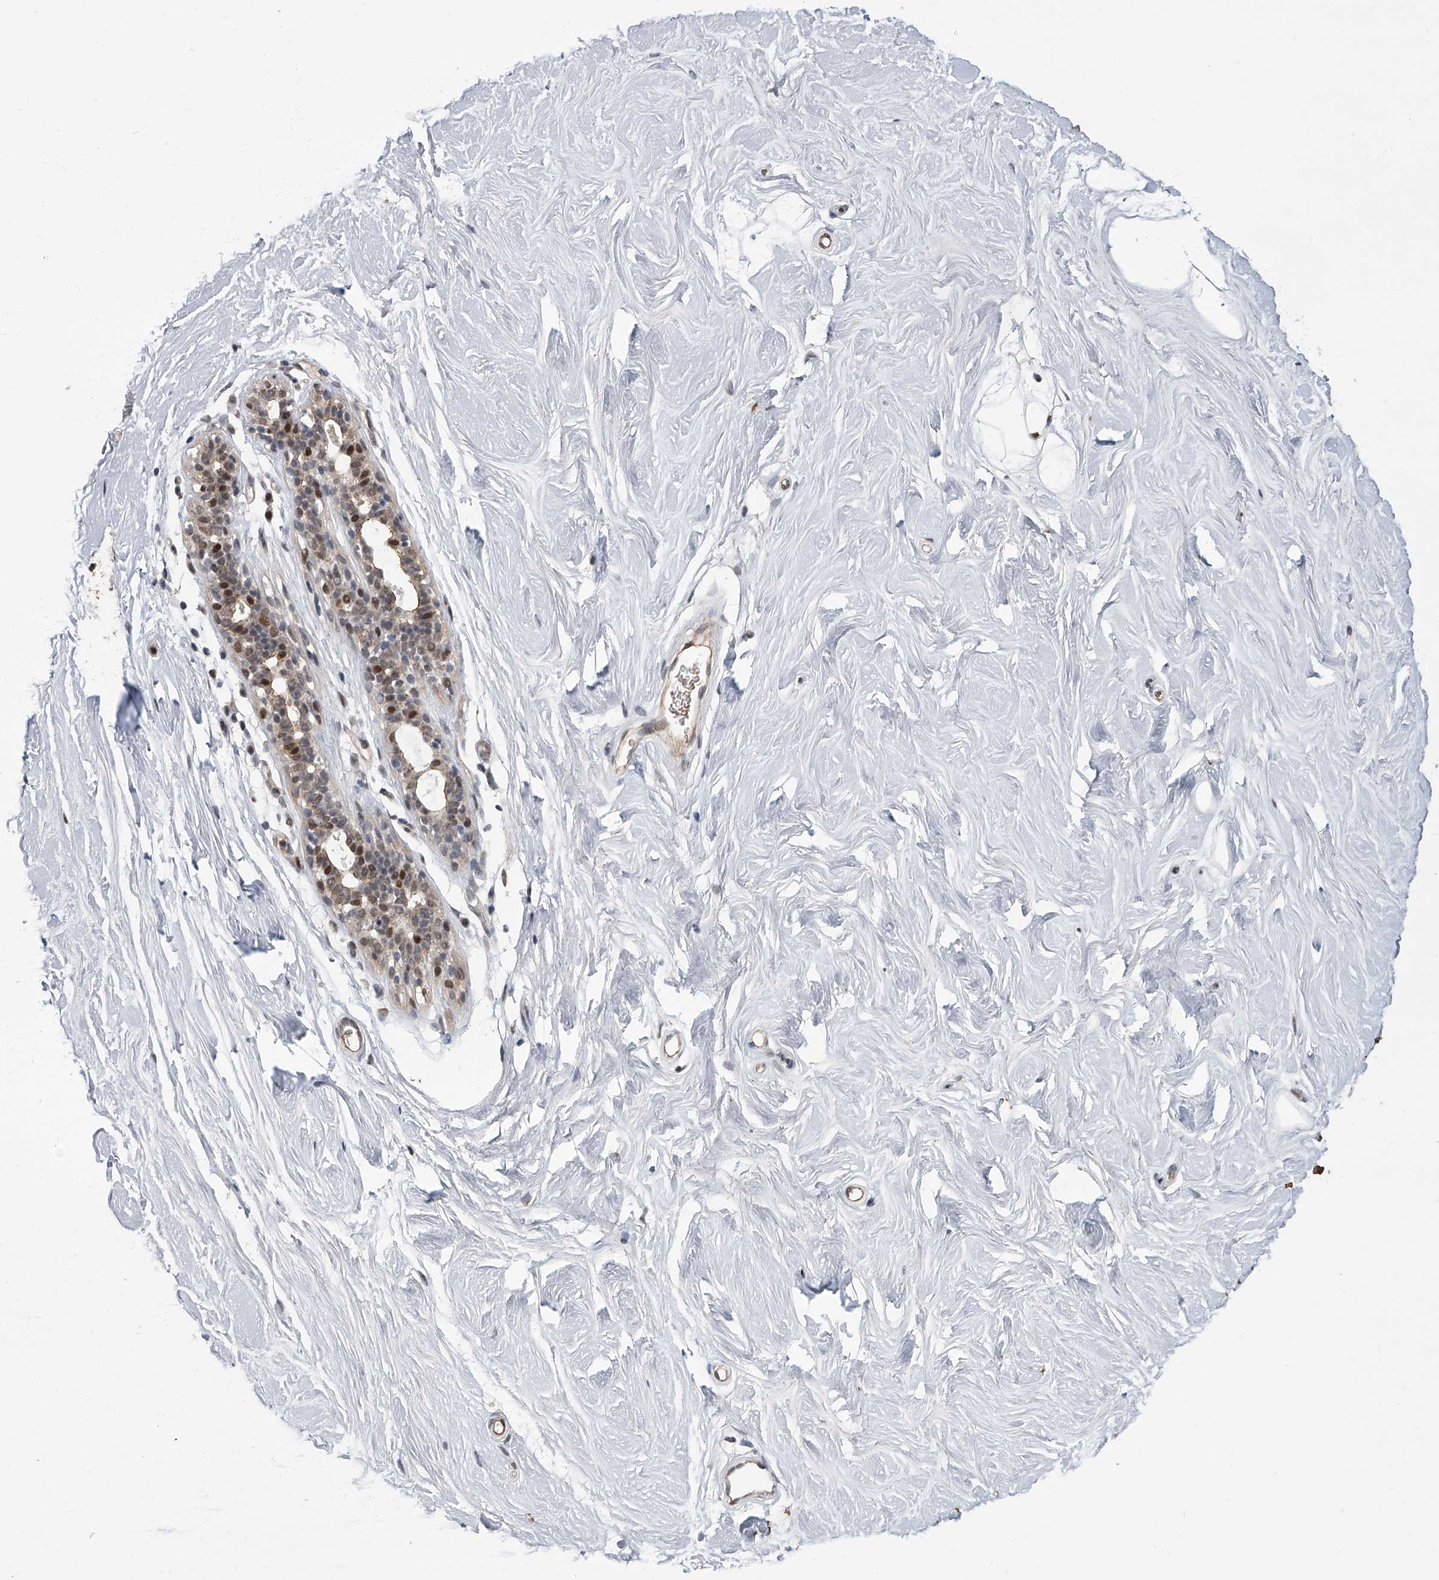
{"staining": {"intensity": "strong", "quantity": ">75%", "location": "nuclear"}, "tissue": "breast", "cell_type": "Adipocytes", "image_type": "normal", "snomed": [{"axis": "morphology", "description": "Normal tissue, NOS"}, {"axis": "topography", "description": "Breast"}], "caption": "DAB (3,3'-diaminobenzidine) immunohistochemical staining of benign human breast shows strong nuclear protein staining in approximately >75% of adipocytes.", "gene": "ZNF426", "patient": {"sex": "female", "age": 26}}